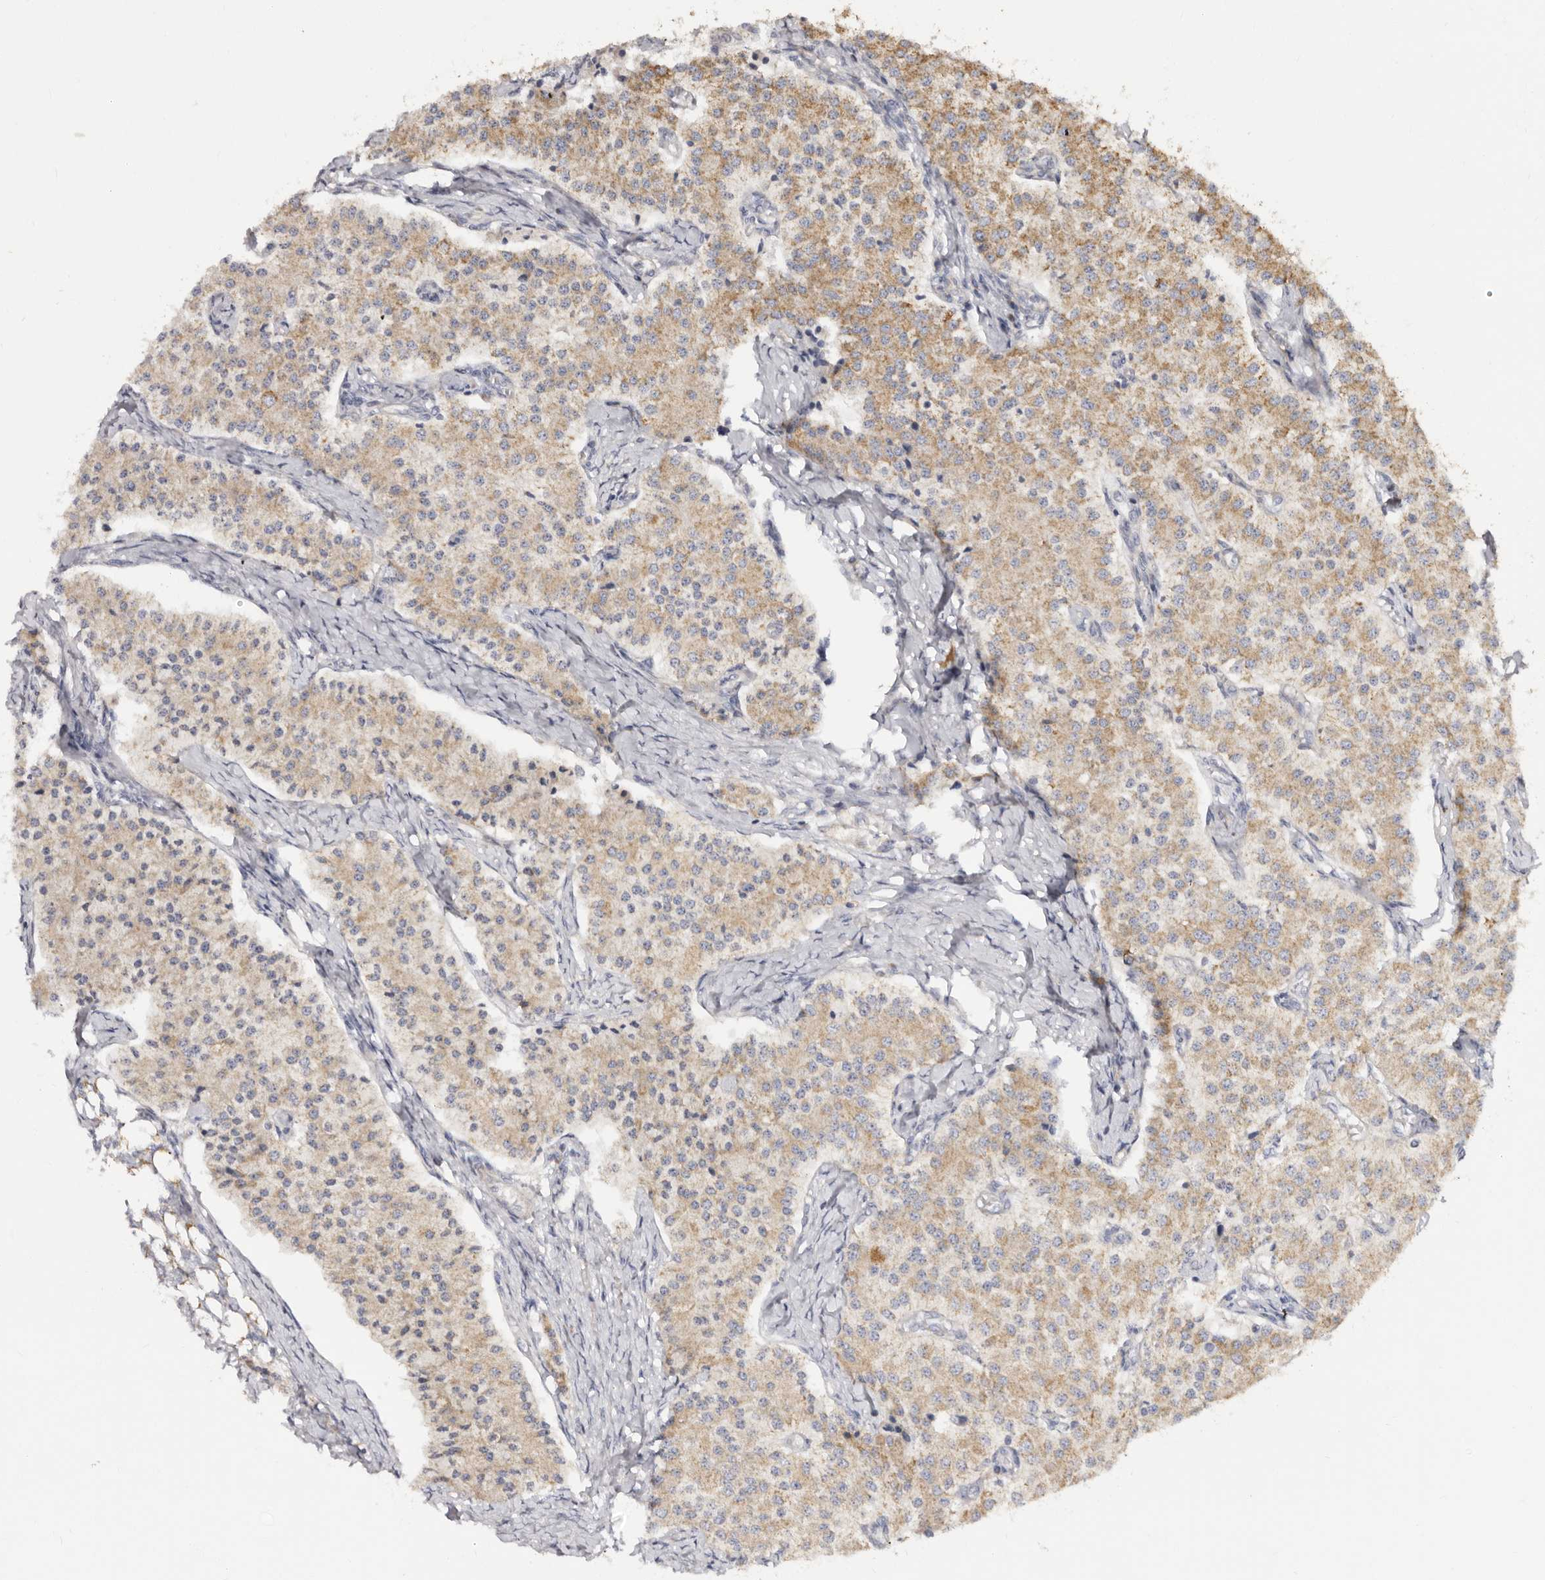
{"staining": {"intensity": "weak", "quantity": ">75%", "location": "cytoplasmic/membranous"}, "tissue": "carcinoid", "cell_type": "Tumor cells", "image_type": "cancer", "snomed": [{"axis": "morphology", "description": "Carcinoid, malignant, NOS"}, {"axis": "topography", "description": "Colon"}], "caption": "Immunohistochemical staining of malignant carcinoid displays low levels of weak cytoplasmic/membranous positivity in about >75% of tumor cells. Using DAB (brown) and hematoxylin (blue) stains, captured at high magnification using brightfield microscopy.", "gene": "BAIAP2L1", "patient": {"sex": "female", "age": 52}}